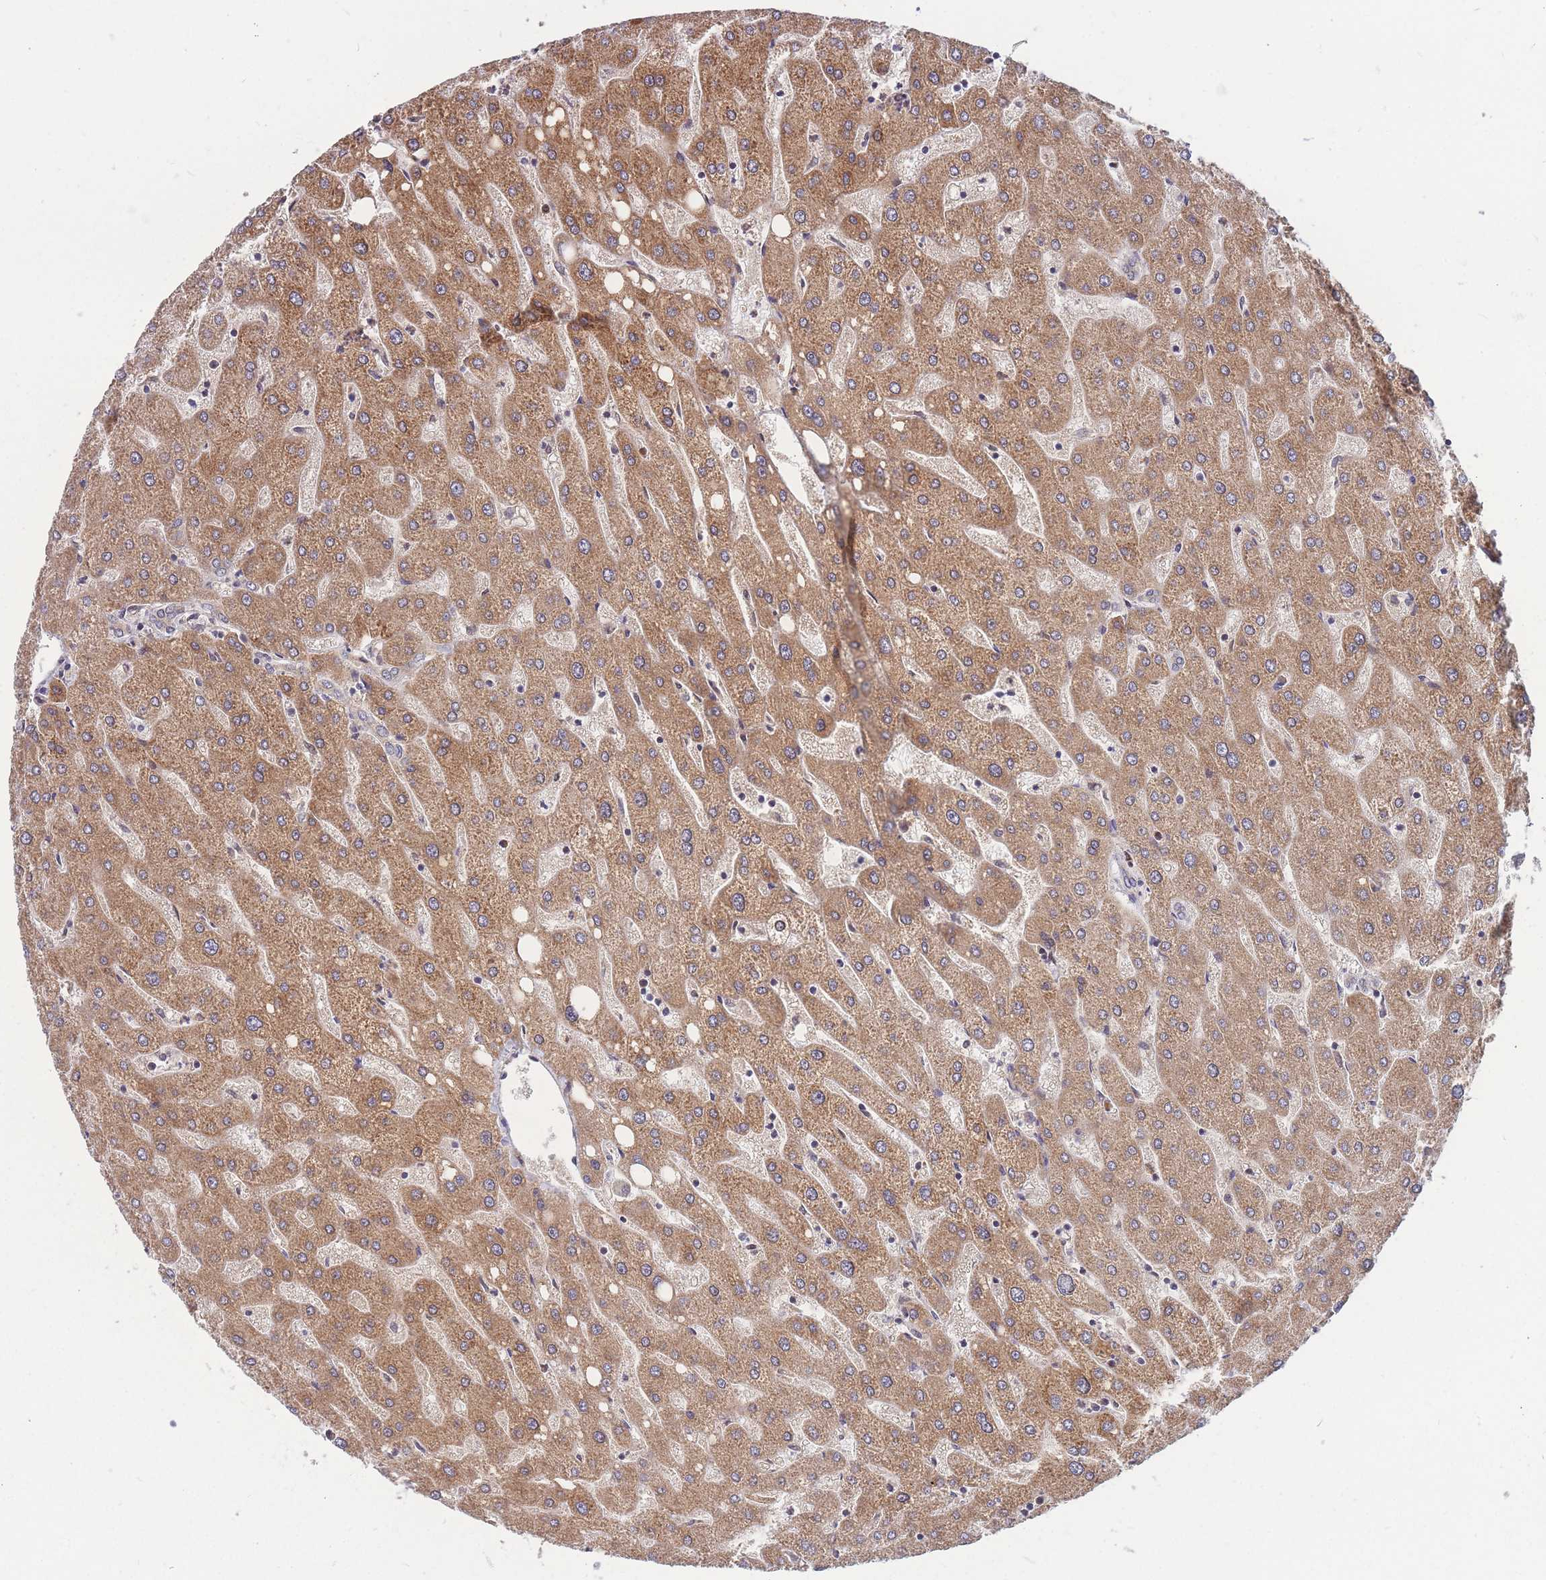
{"staining": {"intensity": "weak", "quantity": "<25%", "location": "cytoplasmic/membranous"}, "tissue": "liver", "cell_type": "Cholangiocytes", "image_type": "normal", "snomed": [{"axis": "morphology", "description": "Normal tissue, NOS"}, {"axis": "topography", "description": "Liver"}], "caption": "The IHC histopathology image has no significant staining in cholangiocytes of liver.", "gene": "TMEM131L", "patient": {"sex": "male", "age": 67}}